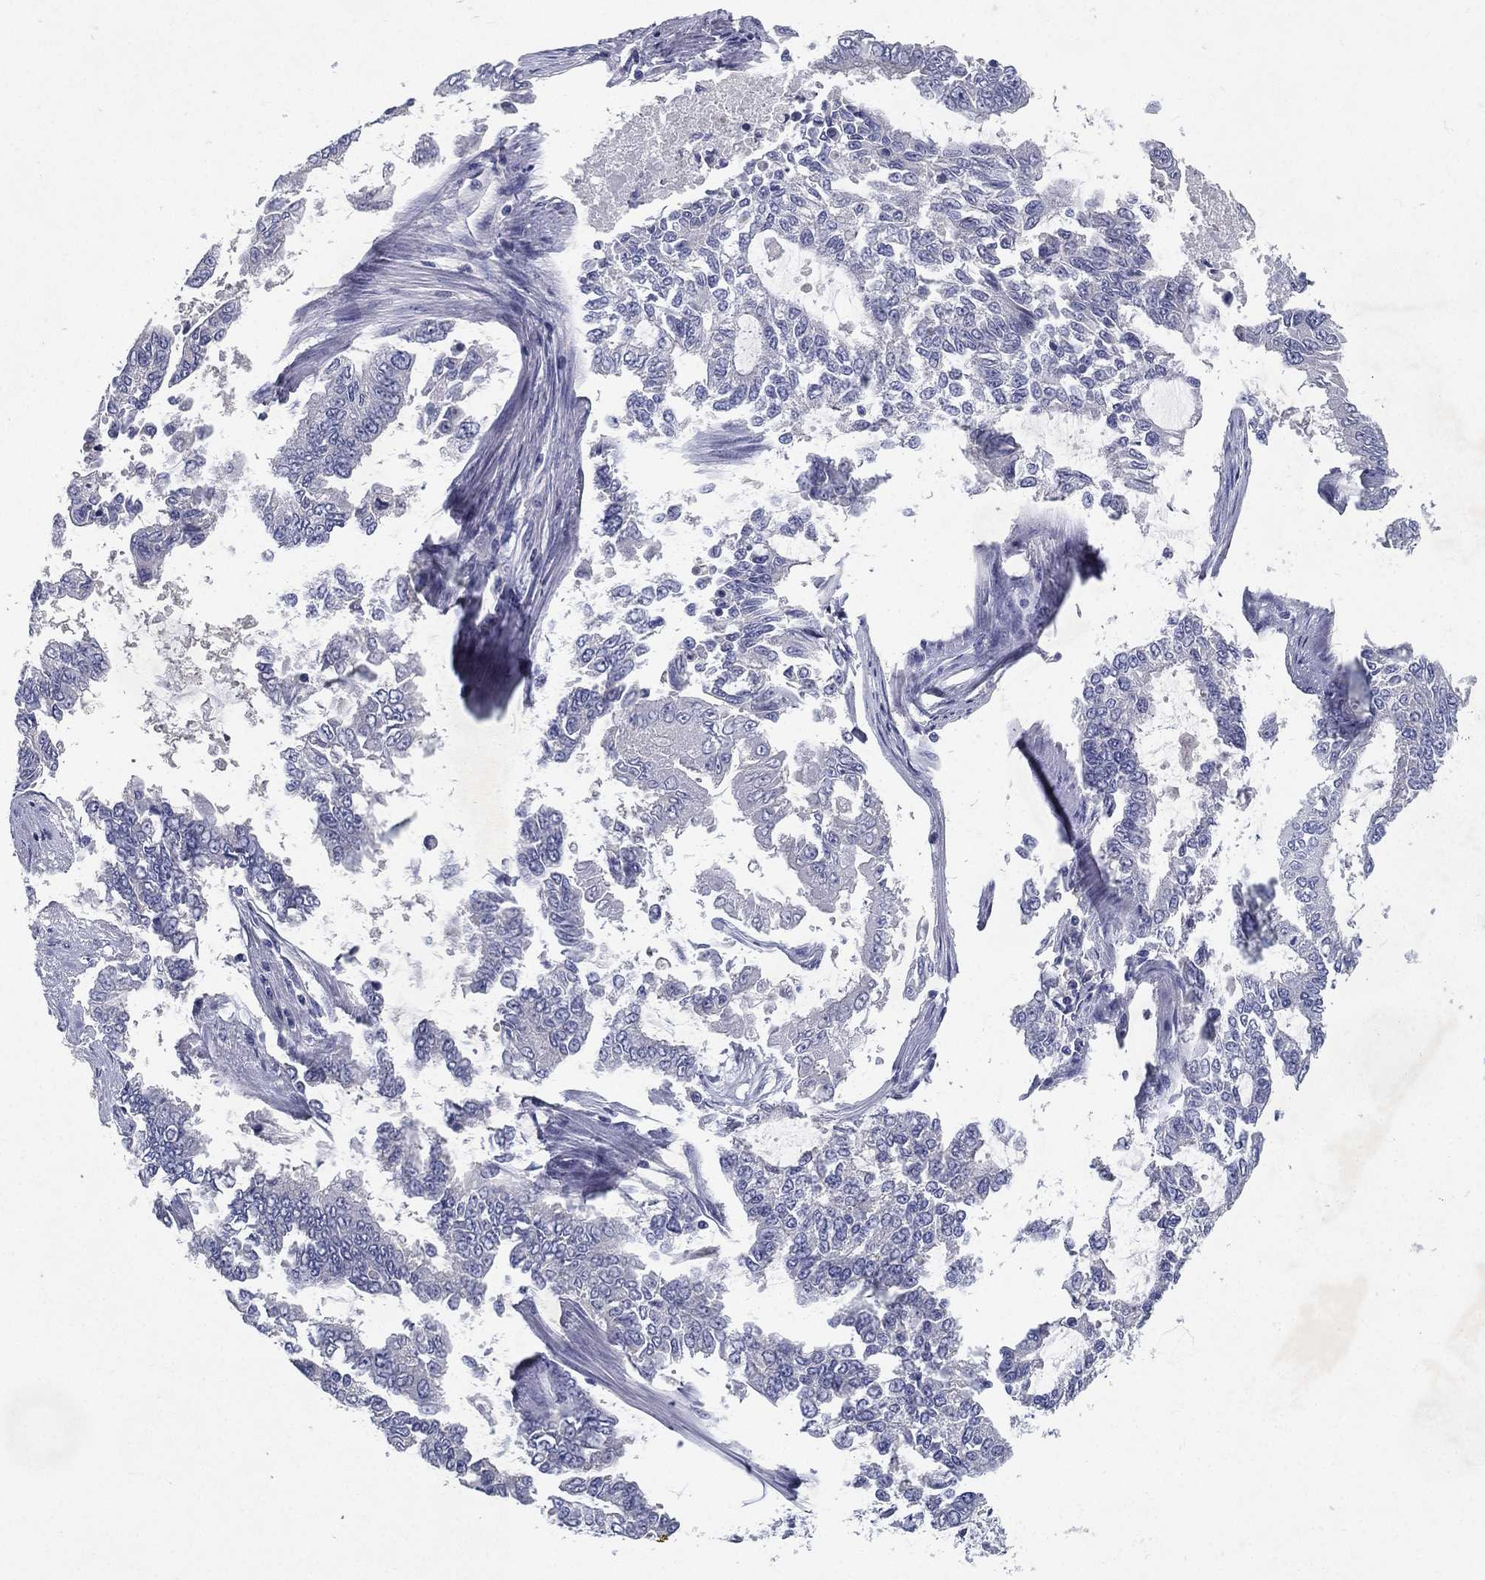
{"staining": {"intensity": "negative", "quantity": "none", "location": "none"}, "tissue": "endometrial cancer", "cell_type": "Tumor cells", "image_type": "cancer", "snomed": [{"axis": "morphology", "description": "Adenocarcinoma, NOS"}, {"axis": "topography", "description": "Uterus"}], "caption": "IHC of endometrial adenocarcinoma demonstrates no expression in tumor cells. Nuclei are stained in blue.", "gene": "RGS13", "patient": {"sex": "female", "age": 59}}